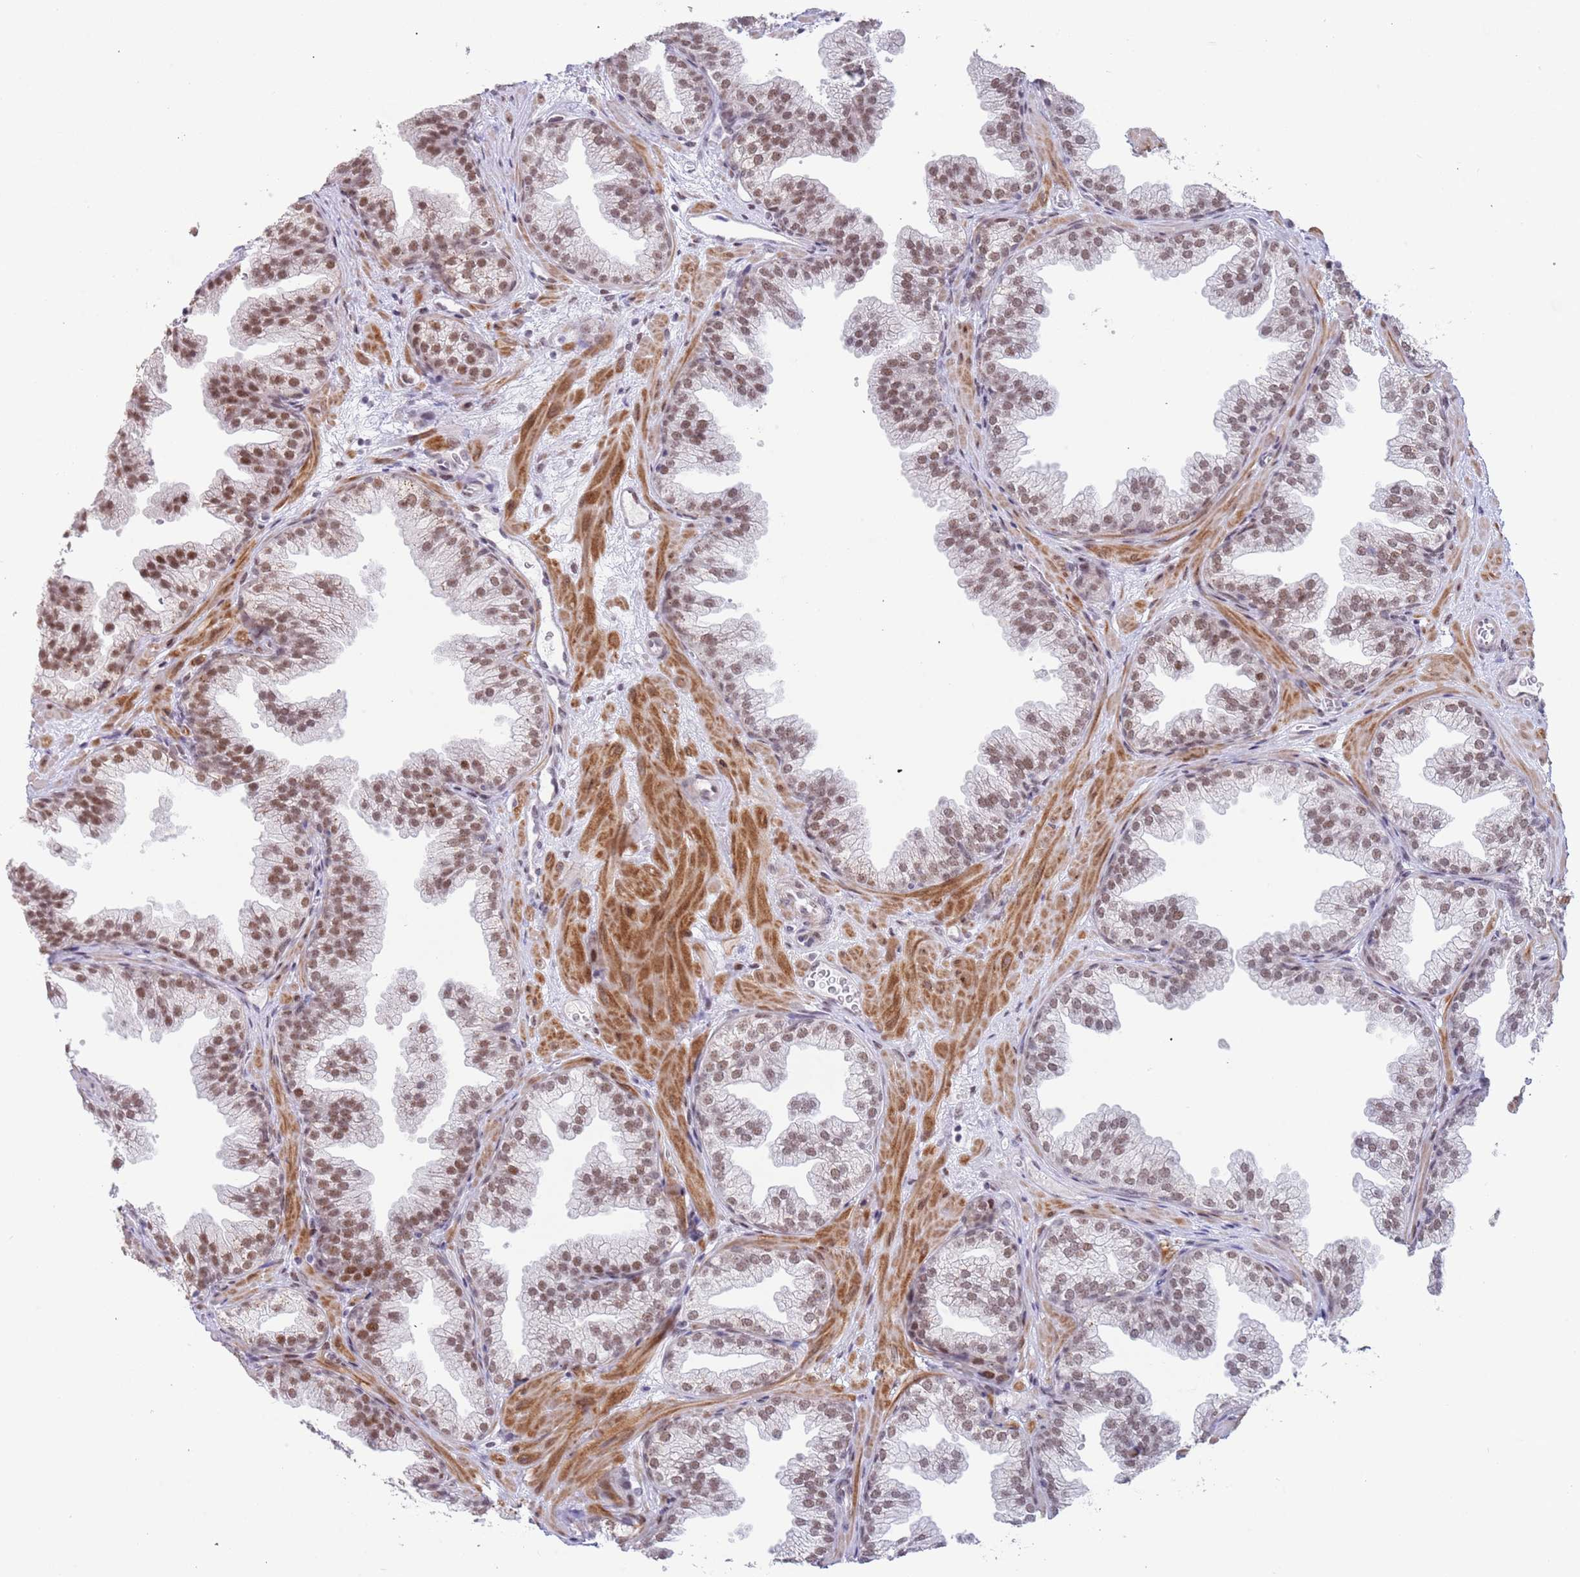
{"staining": {"intensity": "moderate", "quantity": ">75%", "location": "cytoplasmic/membranous,nuclear"}, "tissue": "prostate", "cell_type": "Glandular cells", "image_type": "normal", "snomed": [{"axis": "morphology", "description": "Normal tissue, NOS"}, {"axis": "topography", "description": "Prostate"}], "caption": "Glandular cells display moderate cytoplasmic/membranous,nuclear staining in about >75% of cells in benign prostate. The staining was performed using DAB (3,3'-diaminobenzidine), with brown indicating positive protein expression. Nuclei are stained blue with hematoxylin.", "gene": "ZNF382", "patient": {"sex": "male", "age": 37}}